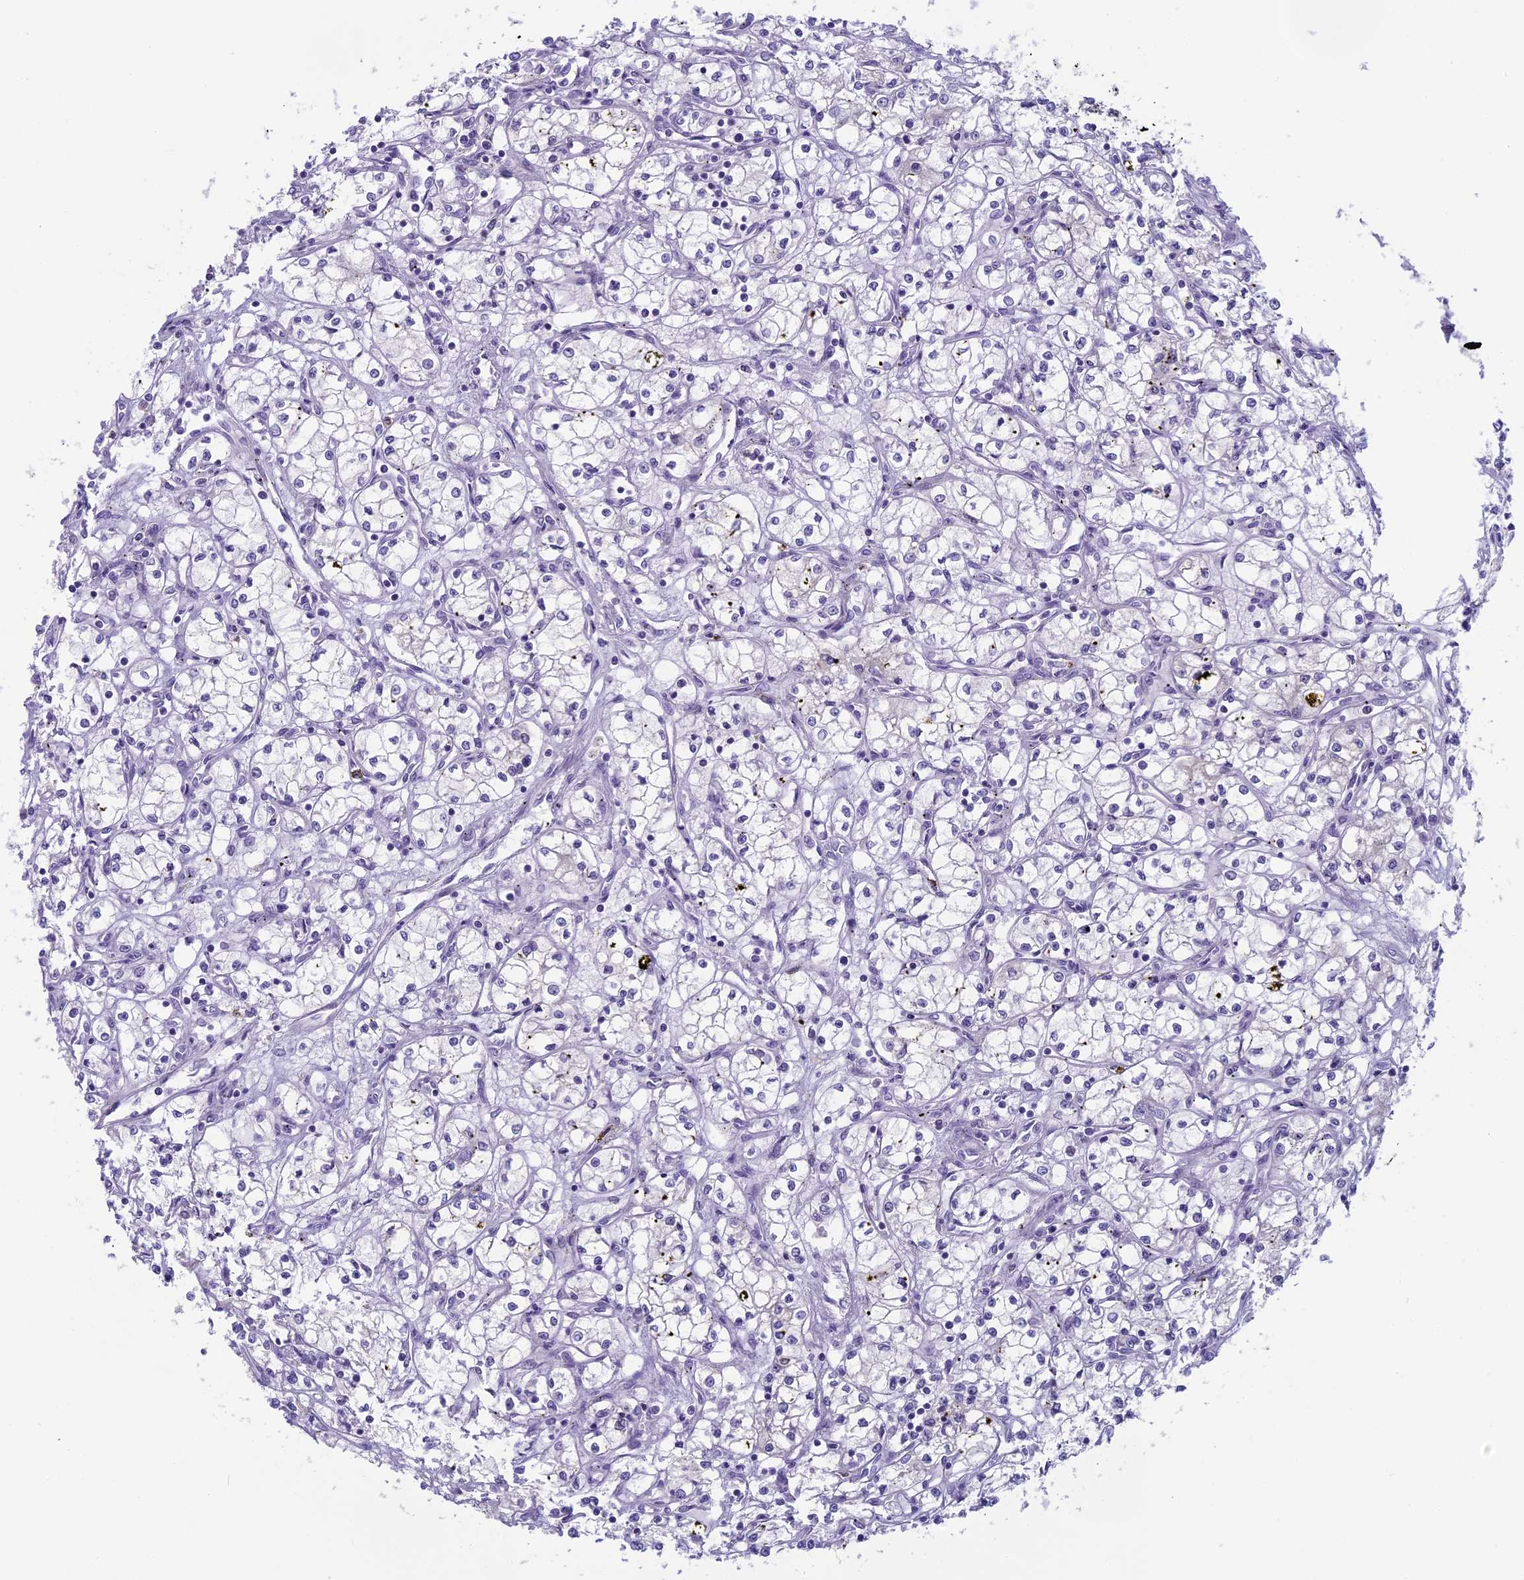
{"staining": {"intensity": "negative", "quantity": "none", "location": "none"}, "tissue": "renal cancer", "cell_type": "Tumor cells", "image_type": "cancer", "snomed": [{"axis": "morphology", "description": "Adenocarcinoma, NOS"}, {"axis": "topography", "description": "Kidney"}], "caption": "Photomicrograph shows no significant protein staining in tumor cells of renal adenocarcinoma. The staining was performed using DAB (3,3'-diaminobenzidine) to visualize the protein expression in brown, while the nuclei were stained in blue with hematoxylin (Magnification: 20x).", "gene": "ARHGEF37", "patient": {"sex": "male", "age": 59}}